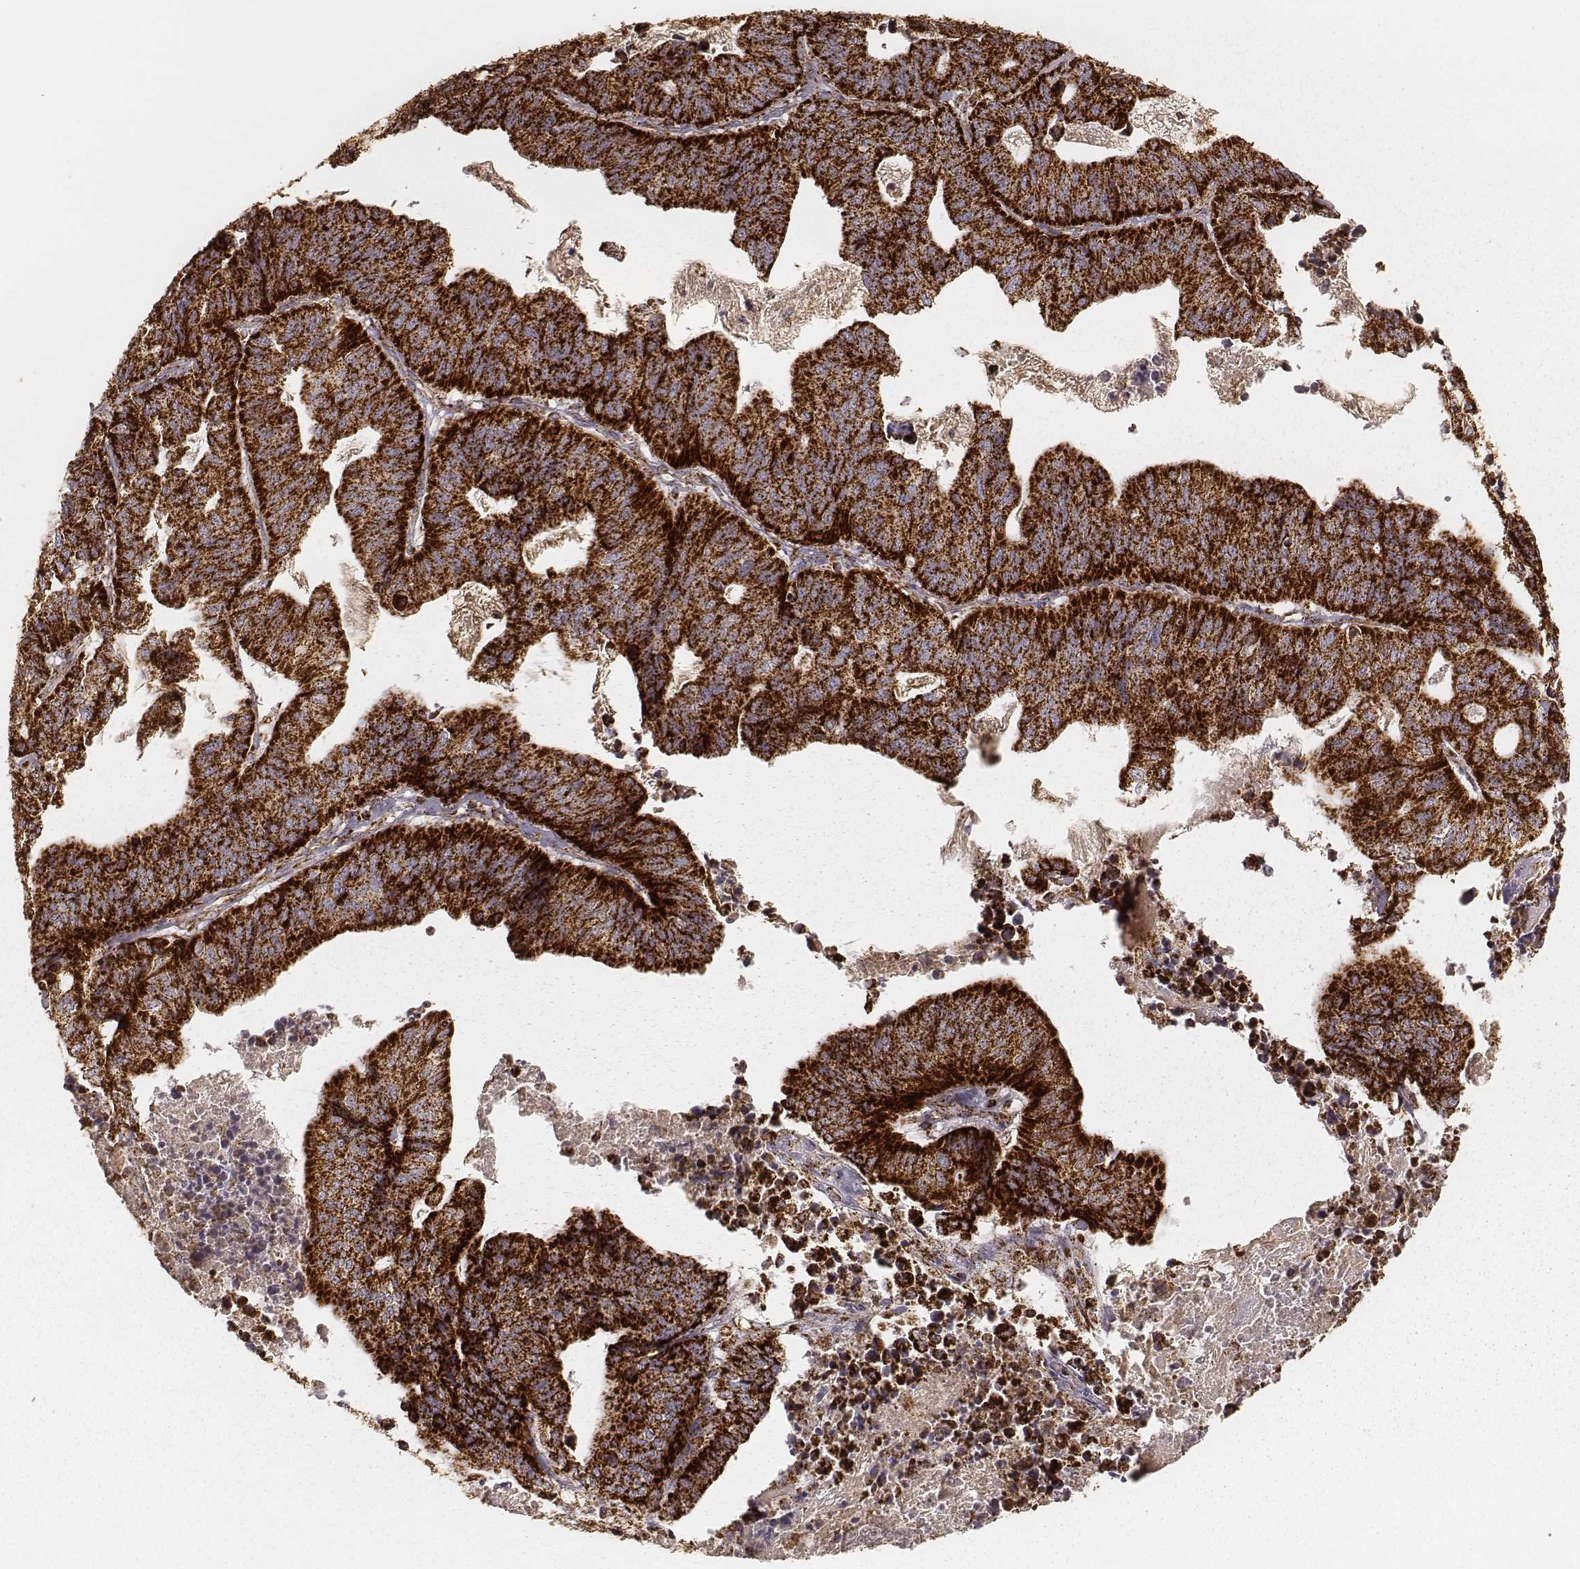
{"staining": {"intensity": "strong", "quantity": ">75%", "location": "cytoplasmic/membranous"}, "tissue": "stomach cancer", "cell_type": "Tumor cells", "image_type": "cancer", "snomed": [{"axis": "morphology", "description": "Adenocarcinoma, NOS"}, {"axis": "topography", "description": "Stomach, upper"}], "caption": "This photomicrograph demonstrates immunohistochemistry (IHC) staining of stomach adenocarcinoma, with high strong cytoplasmic/membranous positivity in approximately >75% of tumor cells.", "gene": "CS", "patient": {"sex": "female", "age": 67}}